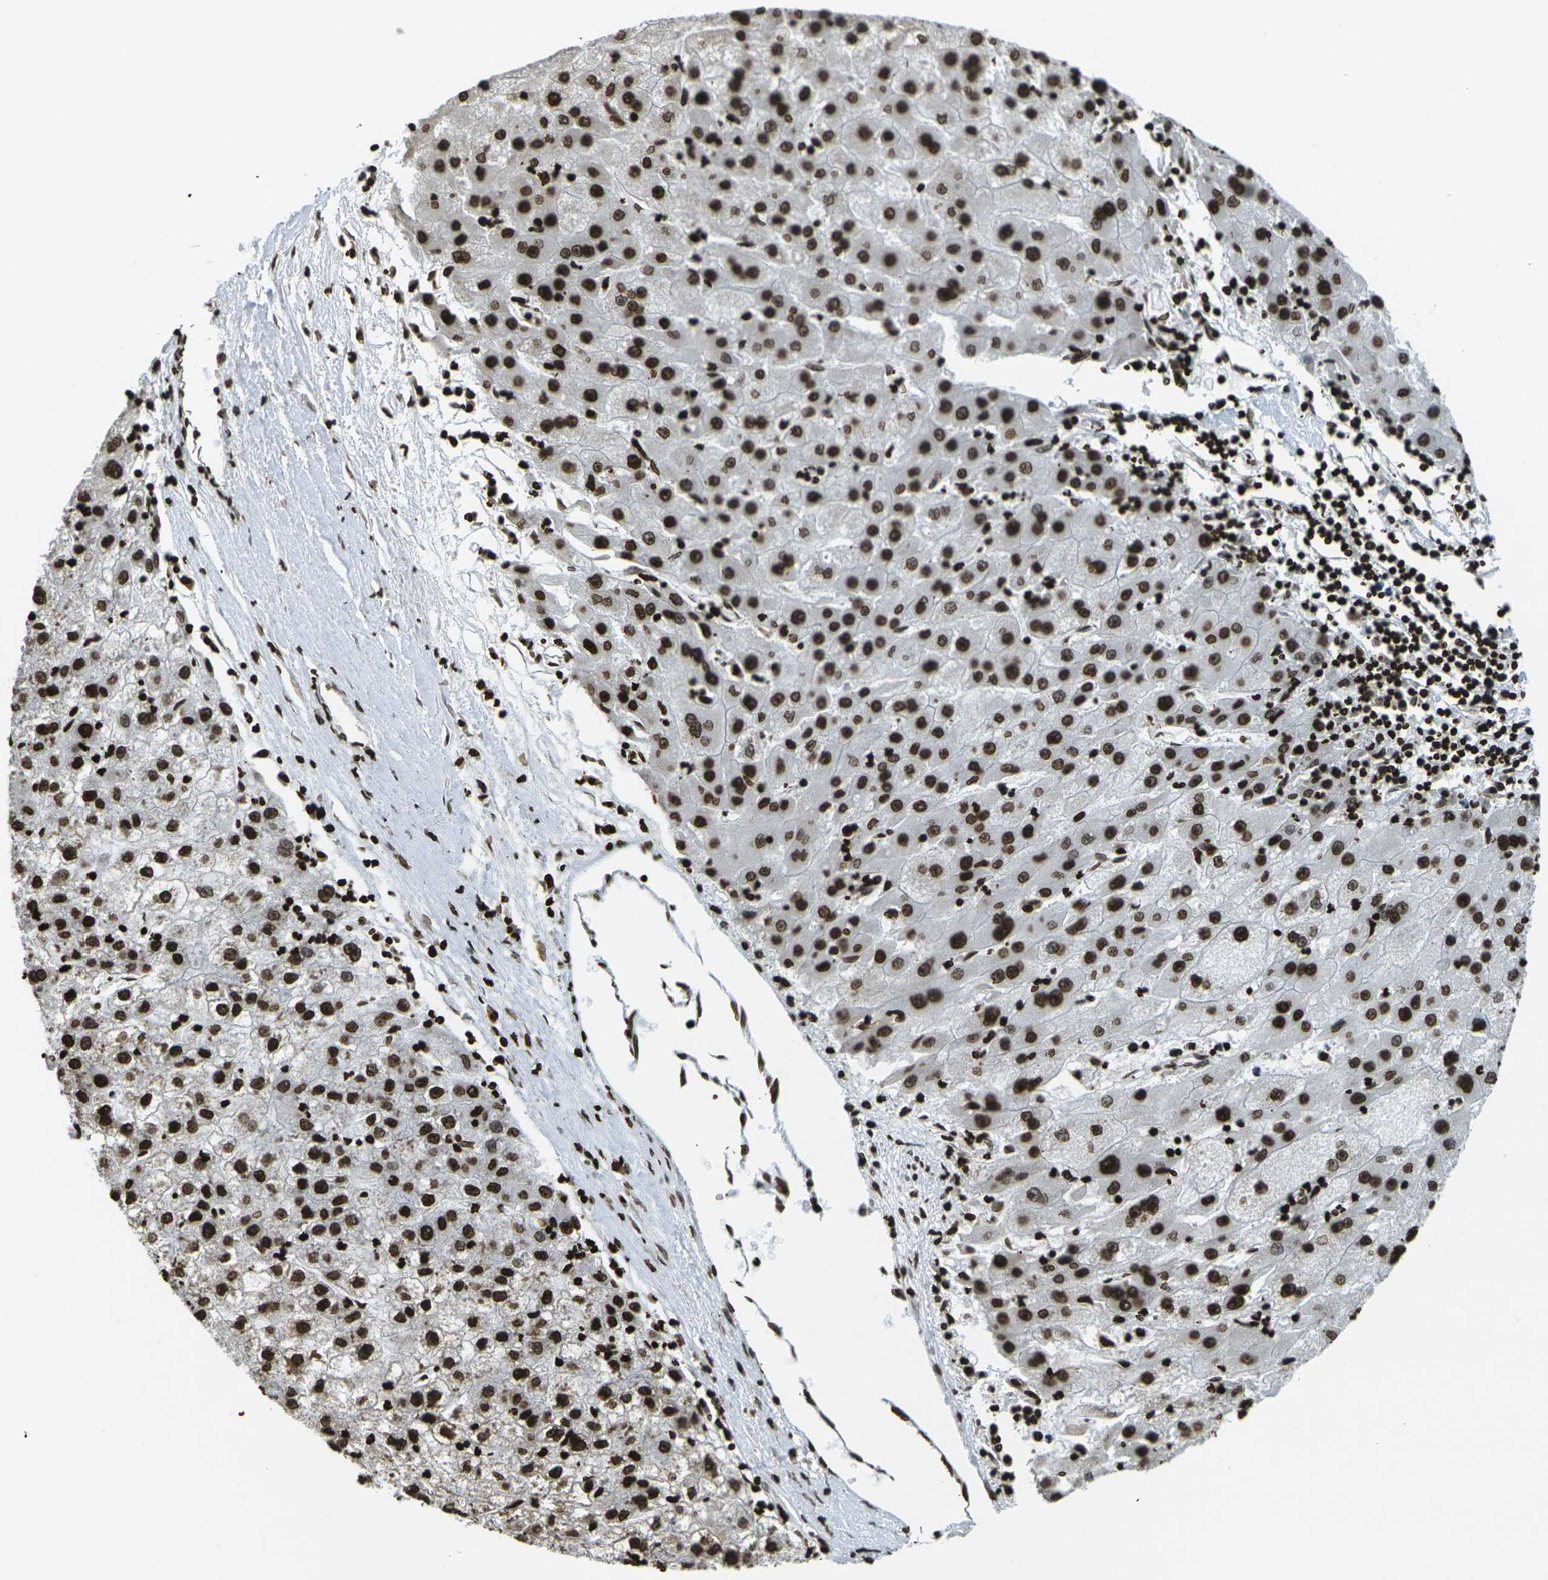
{"staining": {"intensity": "strong", "quantity": ">75%", "location": "nuclear"}, "tissue": "liver cancer", "cell_type": "Tumor cells", "image_type": "cancer", "snomed": [{"axis": "morphology", "description": "Carcinoma, Hepatocellular, NOS"}, {"axis": "topography", "description": "Liver"}], "caption": "Immunohistochemistry image of neoplastic tissue: human liver hepatocellular carcinoma stained using immunohistochemistry (IHC) exhibits high levels of strong protein expression localized specifically in the nuclear of tumor cells, appearing as a nuclear brown color.", "gene": "H1-2", "patient": {"sex": "male", "age": 72}}